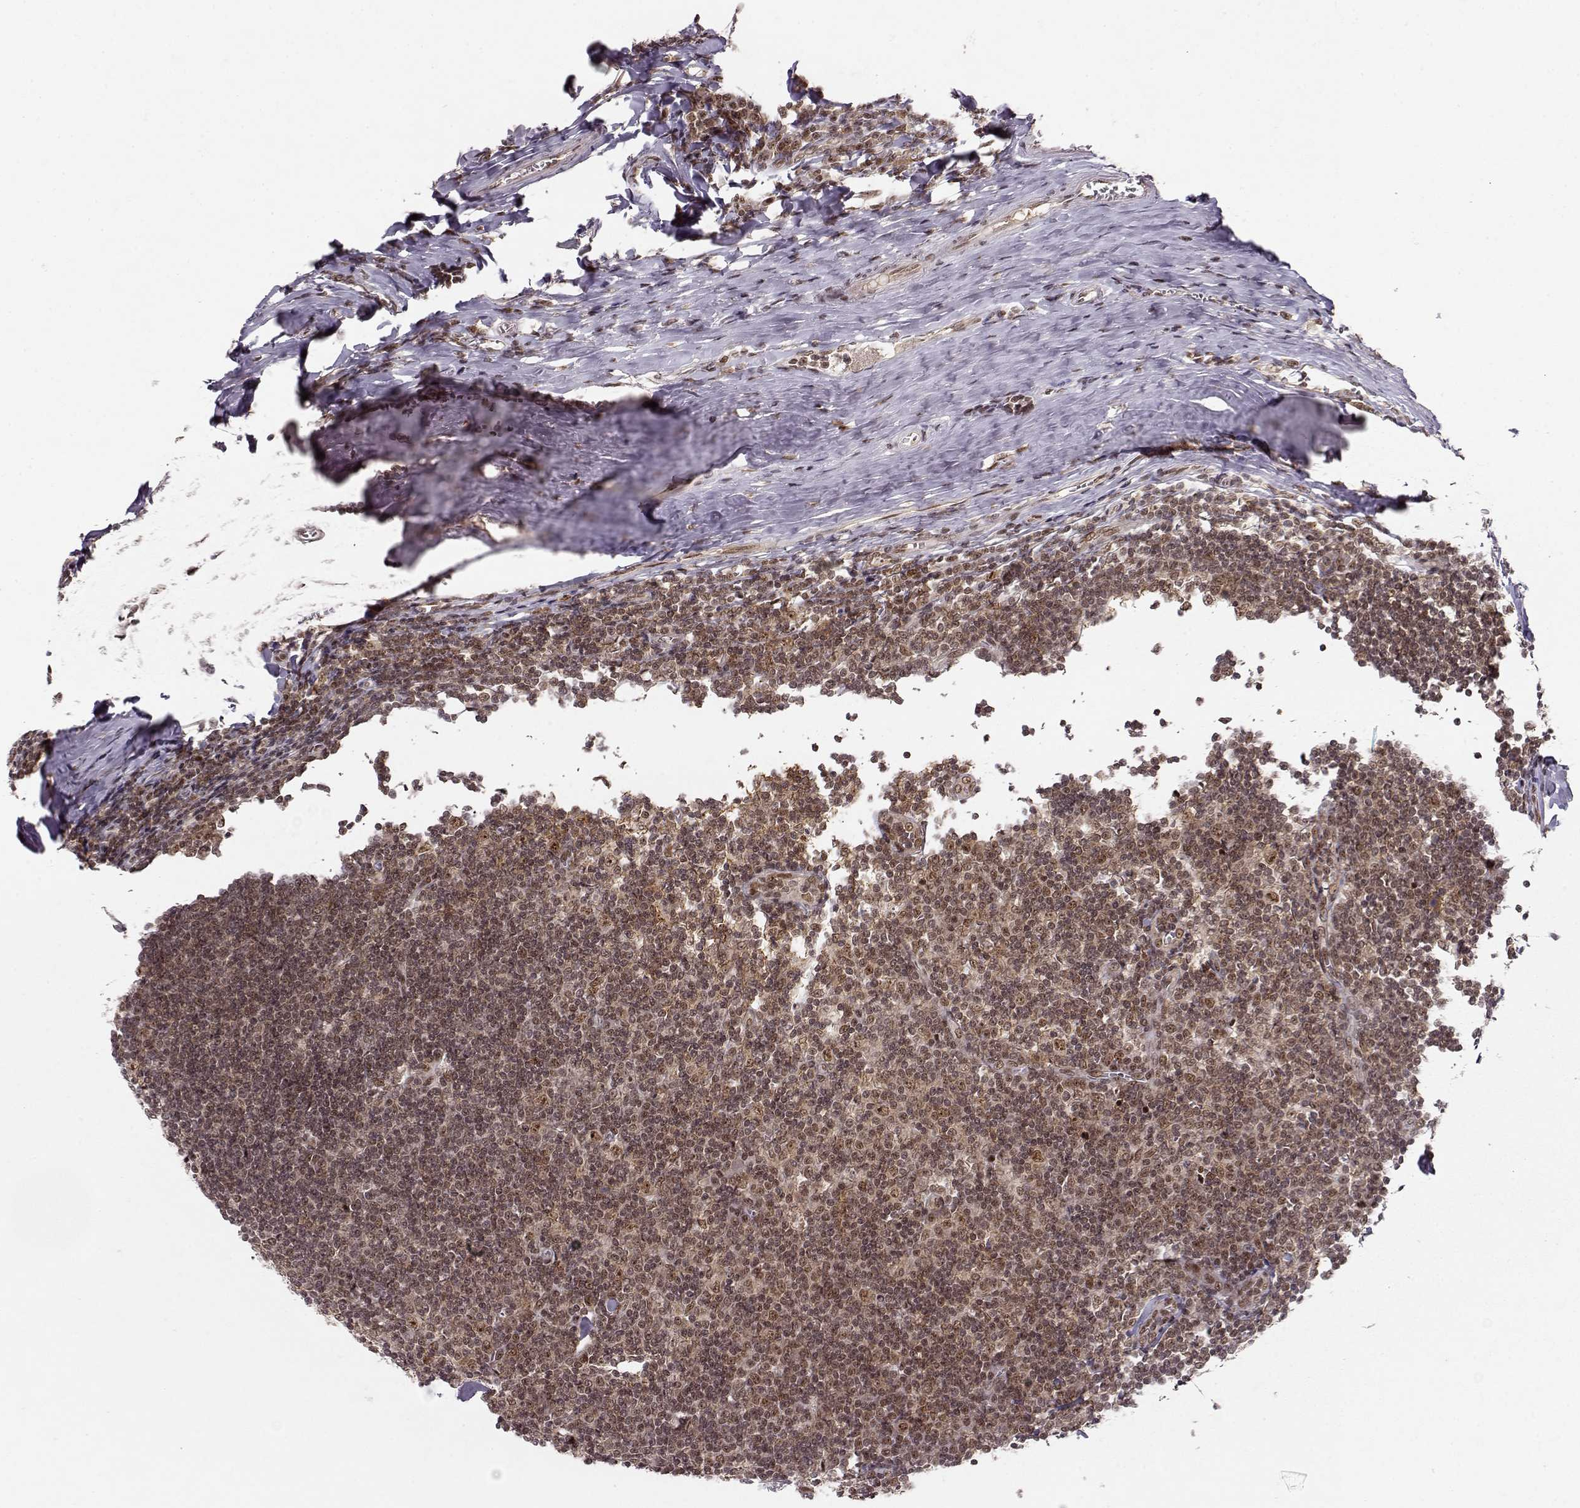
{"staining": {"intensity": "weak", "quantity": "25%-75%", "location": "nuclear"}, "tissue": "tonsil", "cell_type": "Germinal center cells", "image_type": "normal", "snomed": [{"axis": "morphology", "description": "Normal tissue, NOS"}, {"axis": "topography", "description": "Tonsil"}], "caption": "Tonsil stained with a brown dye exhibits weak nuclear positive staining in about 25%-75% of germinal center cells.", "gene": "CSNK2A1", "patient": {"sex": "female", "age": 12}}